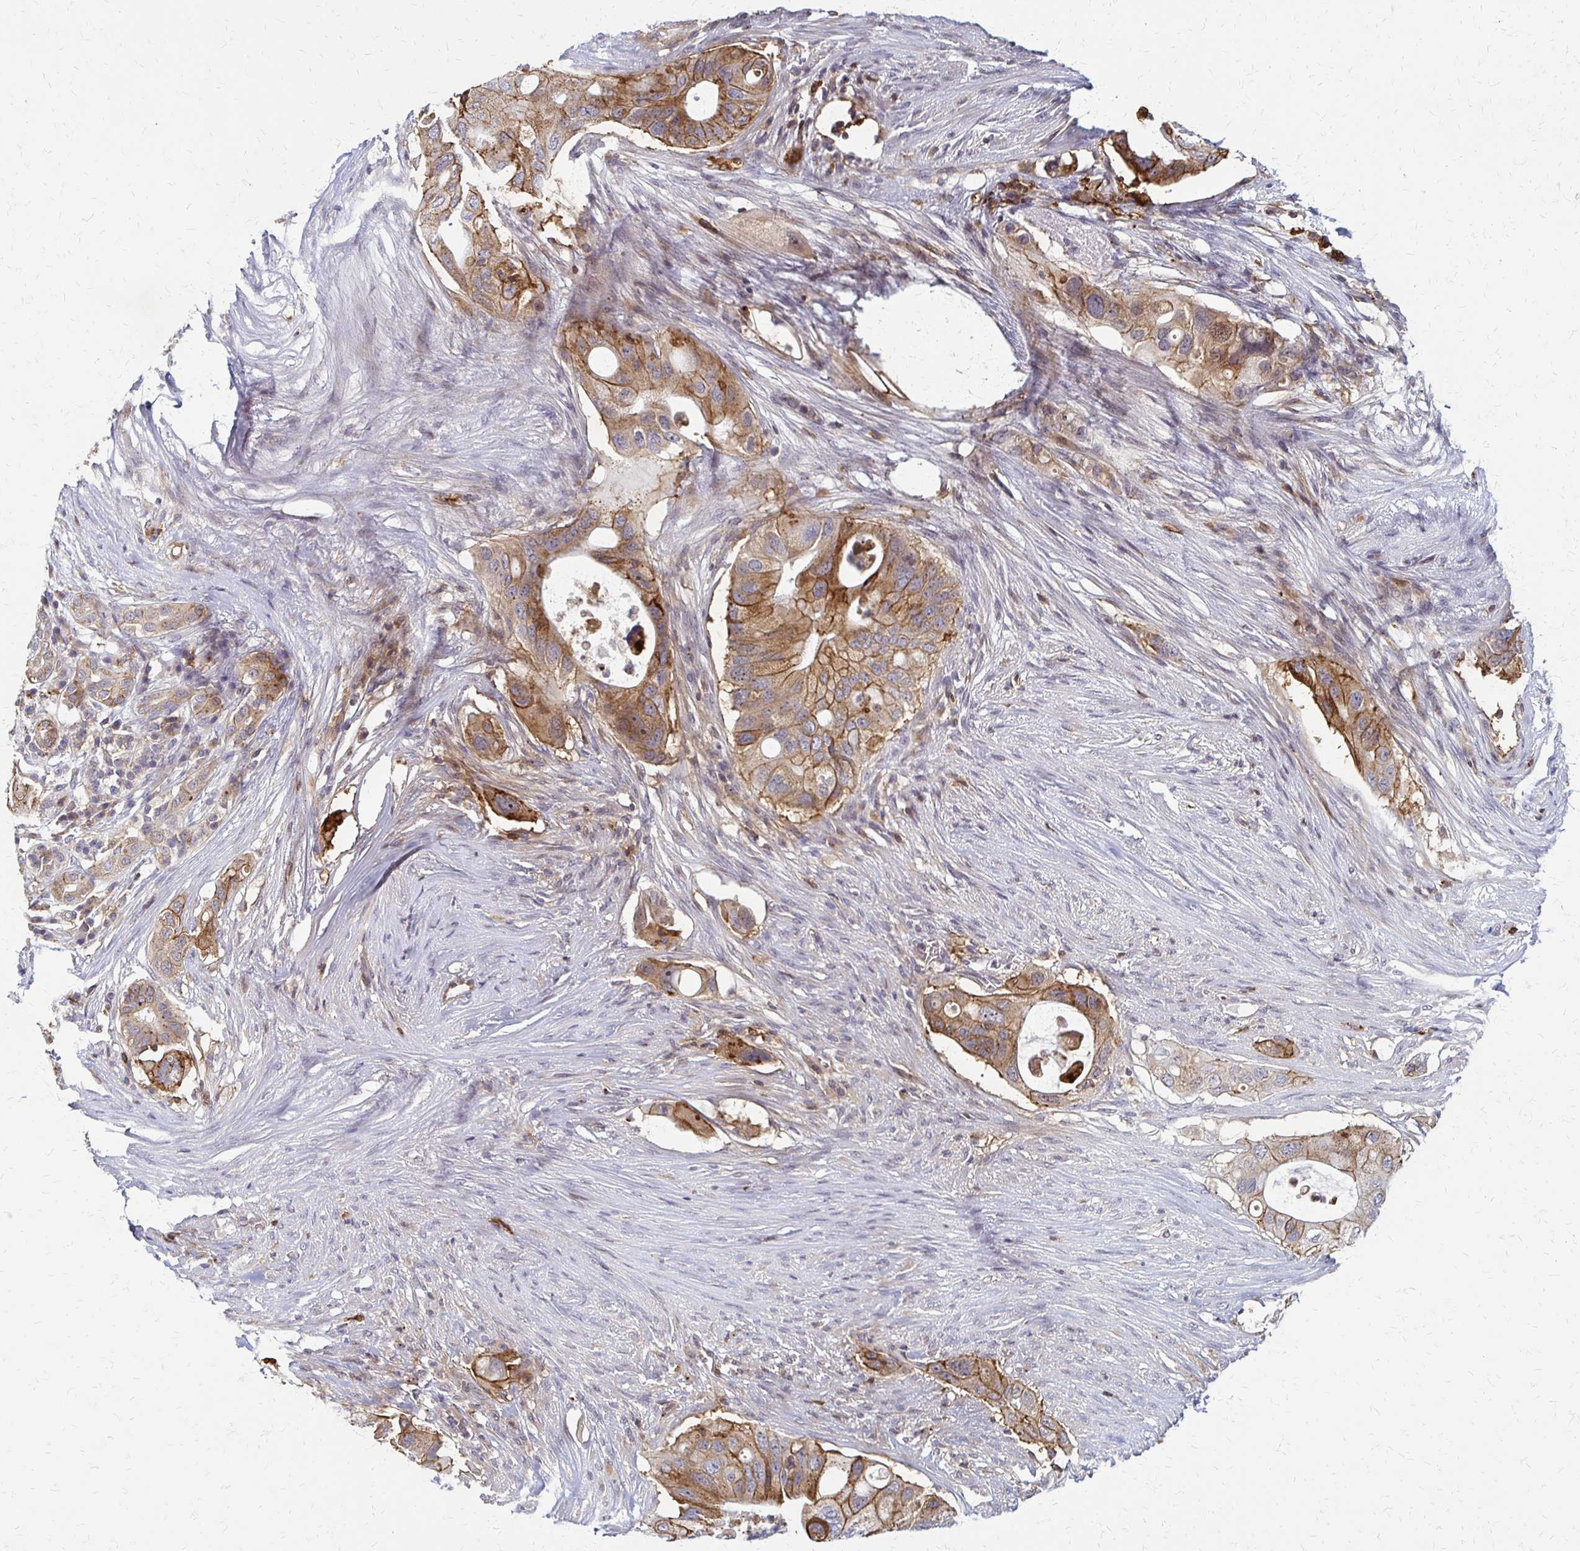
{"staining": {"intensity": "moderate", "quantity": ">75%", "location": "cytoplasmic/membranous"}, "tissue": "pancreatic cancer", "cell_type": "Tumor cells", "image_type": "cancer", "snomed": [{"axis": "morphology", "description": "Adenocarcinoma, NOS"}, {"axis": "topography", "description": "Pancreas"}], "caption": "Immunohistochemical staining of adenocarcinoma (pancreatic) exhibits medium levels of moderate cytoplasmic/membranous protein positivity in about >75% of tumor cells. (IHC, brightfield microscopy, high magnification).", "gene": "SLC9A9", "patient": {"sex": "female", "age": 72}}